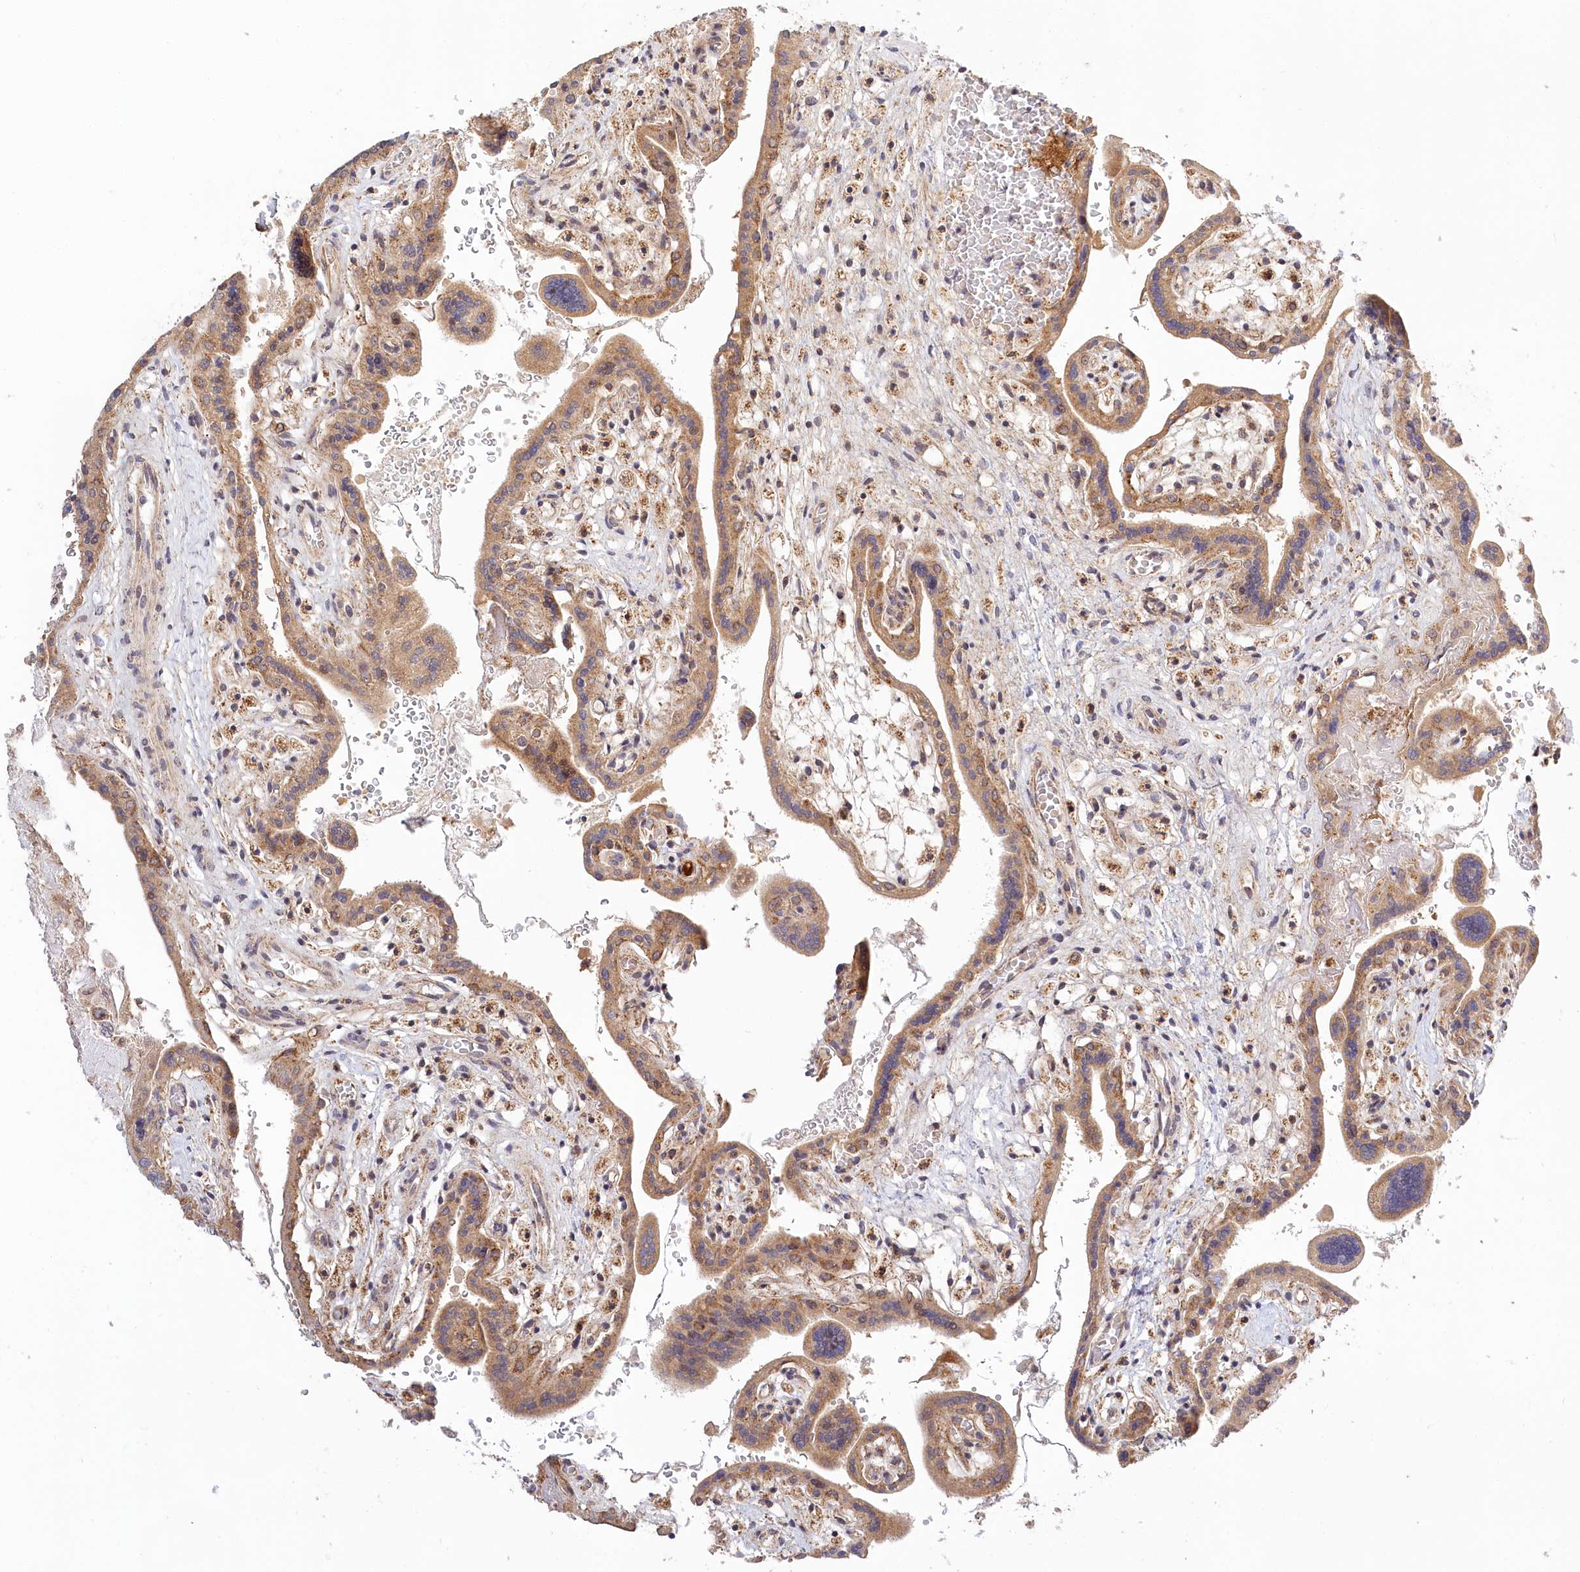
{"staining": {"intensity": "moderate", "quantity": ">75%", "location": "cytoplasmic/membranous"}, "tissue": "placenta", "cell_type": "Trophoblastic cells", "image_type": "normal", "snomed": [{"axis": "morphology", "description": "Normal tissue, NOS"}, {"axis": "topography", "description": "Placenta"}], "caption": "Immunohistochemistry of normal placenta shows medium levels of moderate cytoplasmic/membranous expression in approximately >75% of trophoblastic cells. (Stains: DAB (3,3'-diaminobenzidine) in brown, nuclei in blue, Microscopy: brightfield microscopy at high magnification).", "gene": "RTN4IP1", "patient": {"sex": "female", "age": 37}}